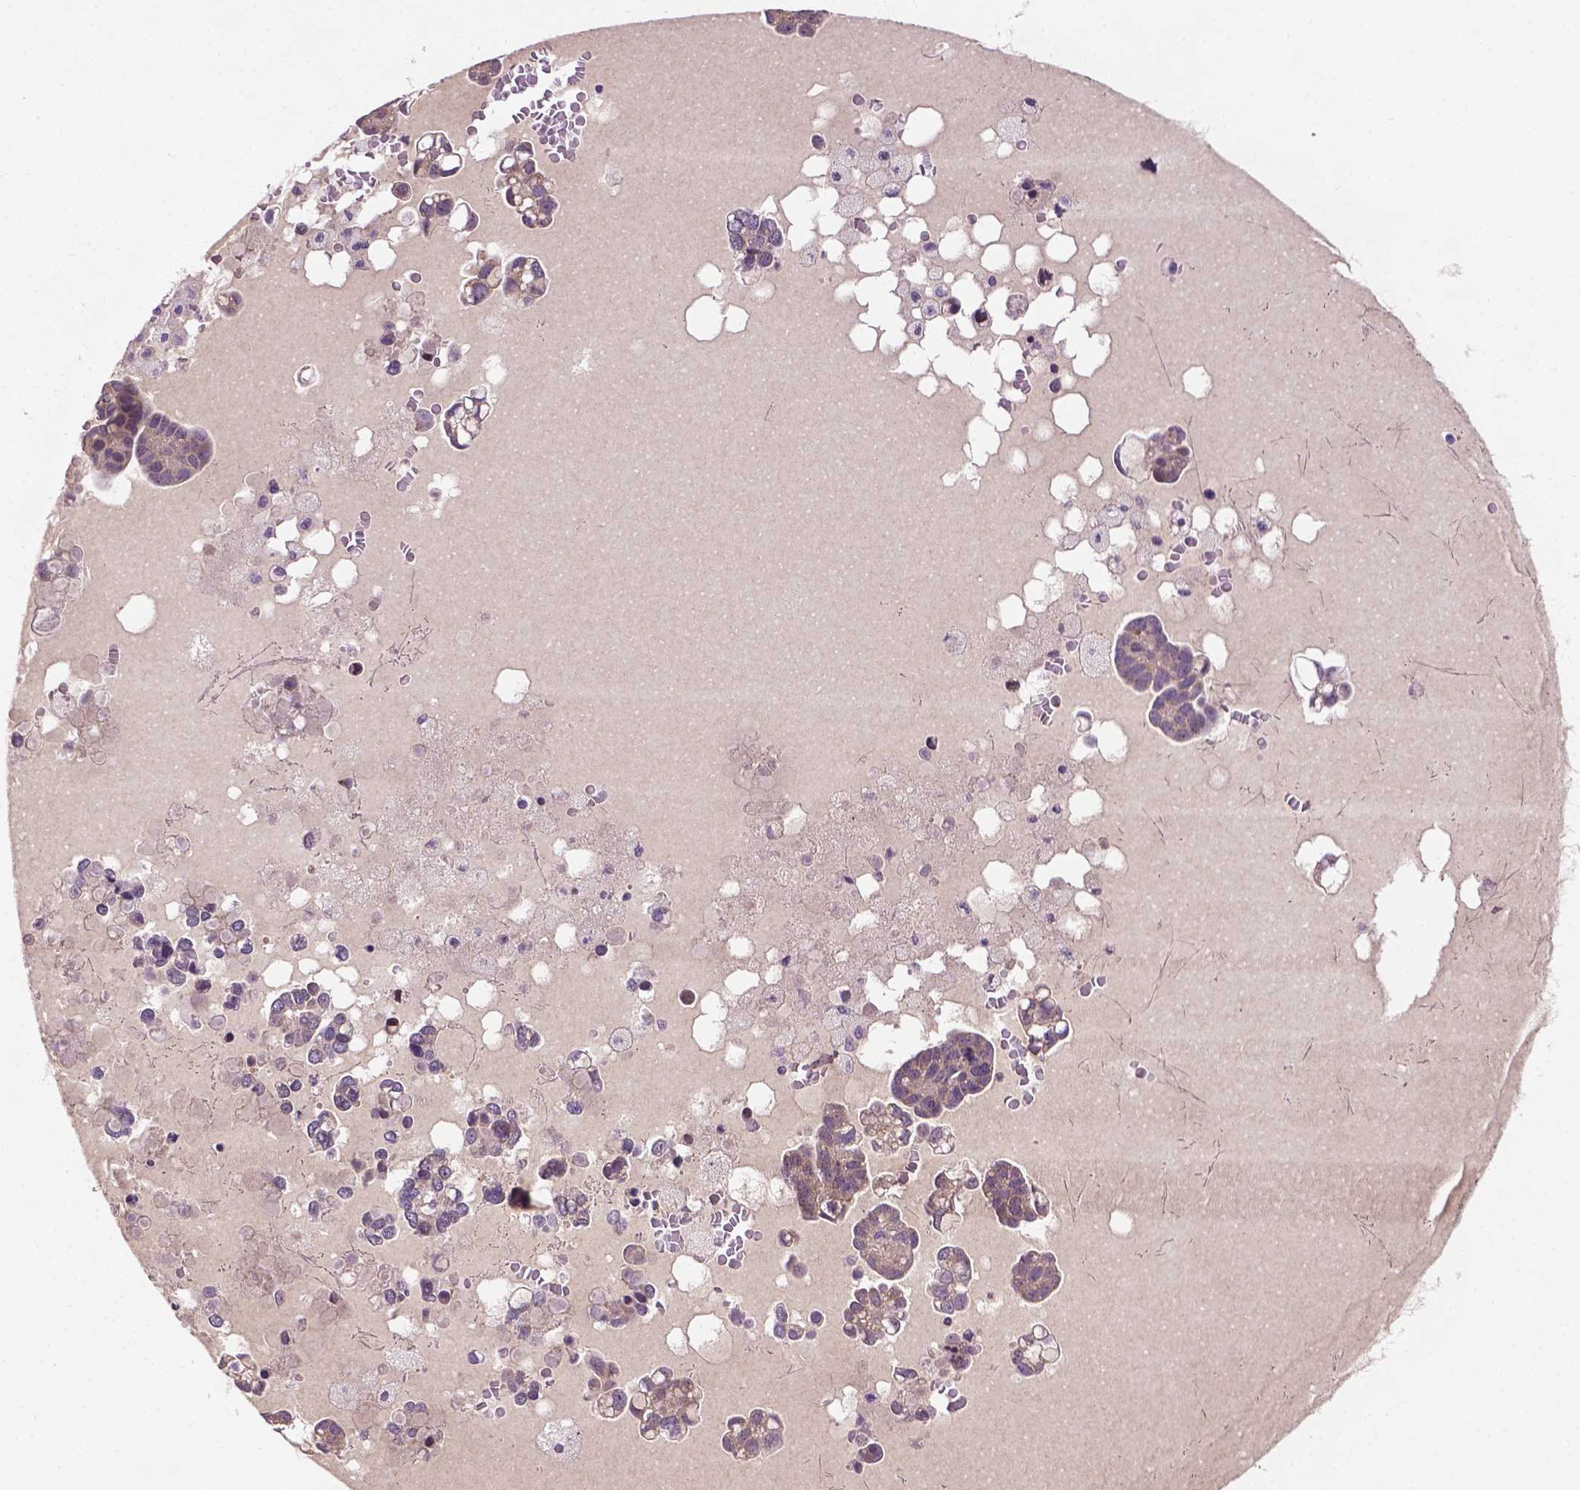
{"staining": {"intensity": "weak", "quantity": ">75%", "location": "cytoplasmic/membranous"}, "tissue": "ovarian cancer", "cell_type": "Tumor cells", "image_type": "cancer", "snomed": [{"axis": "morphology", "description": "Cystadenocarcinoma, serous, NOS"}, {"axis": "topography", "description": "Ovary"}], "caption": "Immunohistochemical staining of ovarian cancer demonstrates low levels of weak cytoplasmic/membranous protein staining in approximately >75% of tumor cells. Using DAB (brown) and hematoxylin (blue) stains, captured at high magnification using brightfield microscopy.", "gene": "IRF6", "patient": {"sex": "female", "age": 54}}